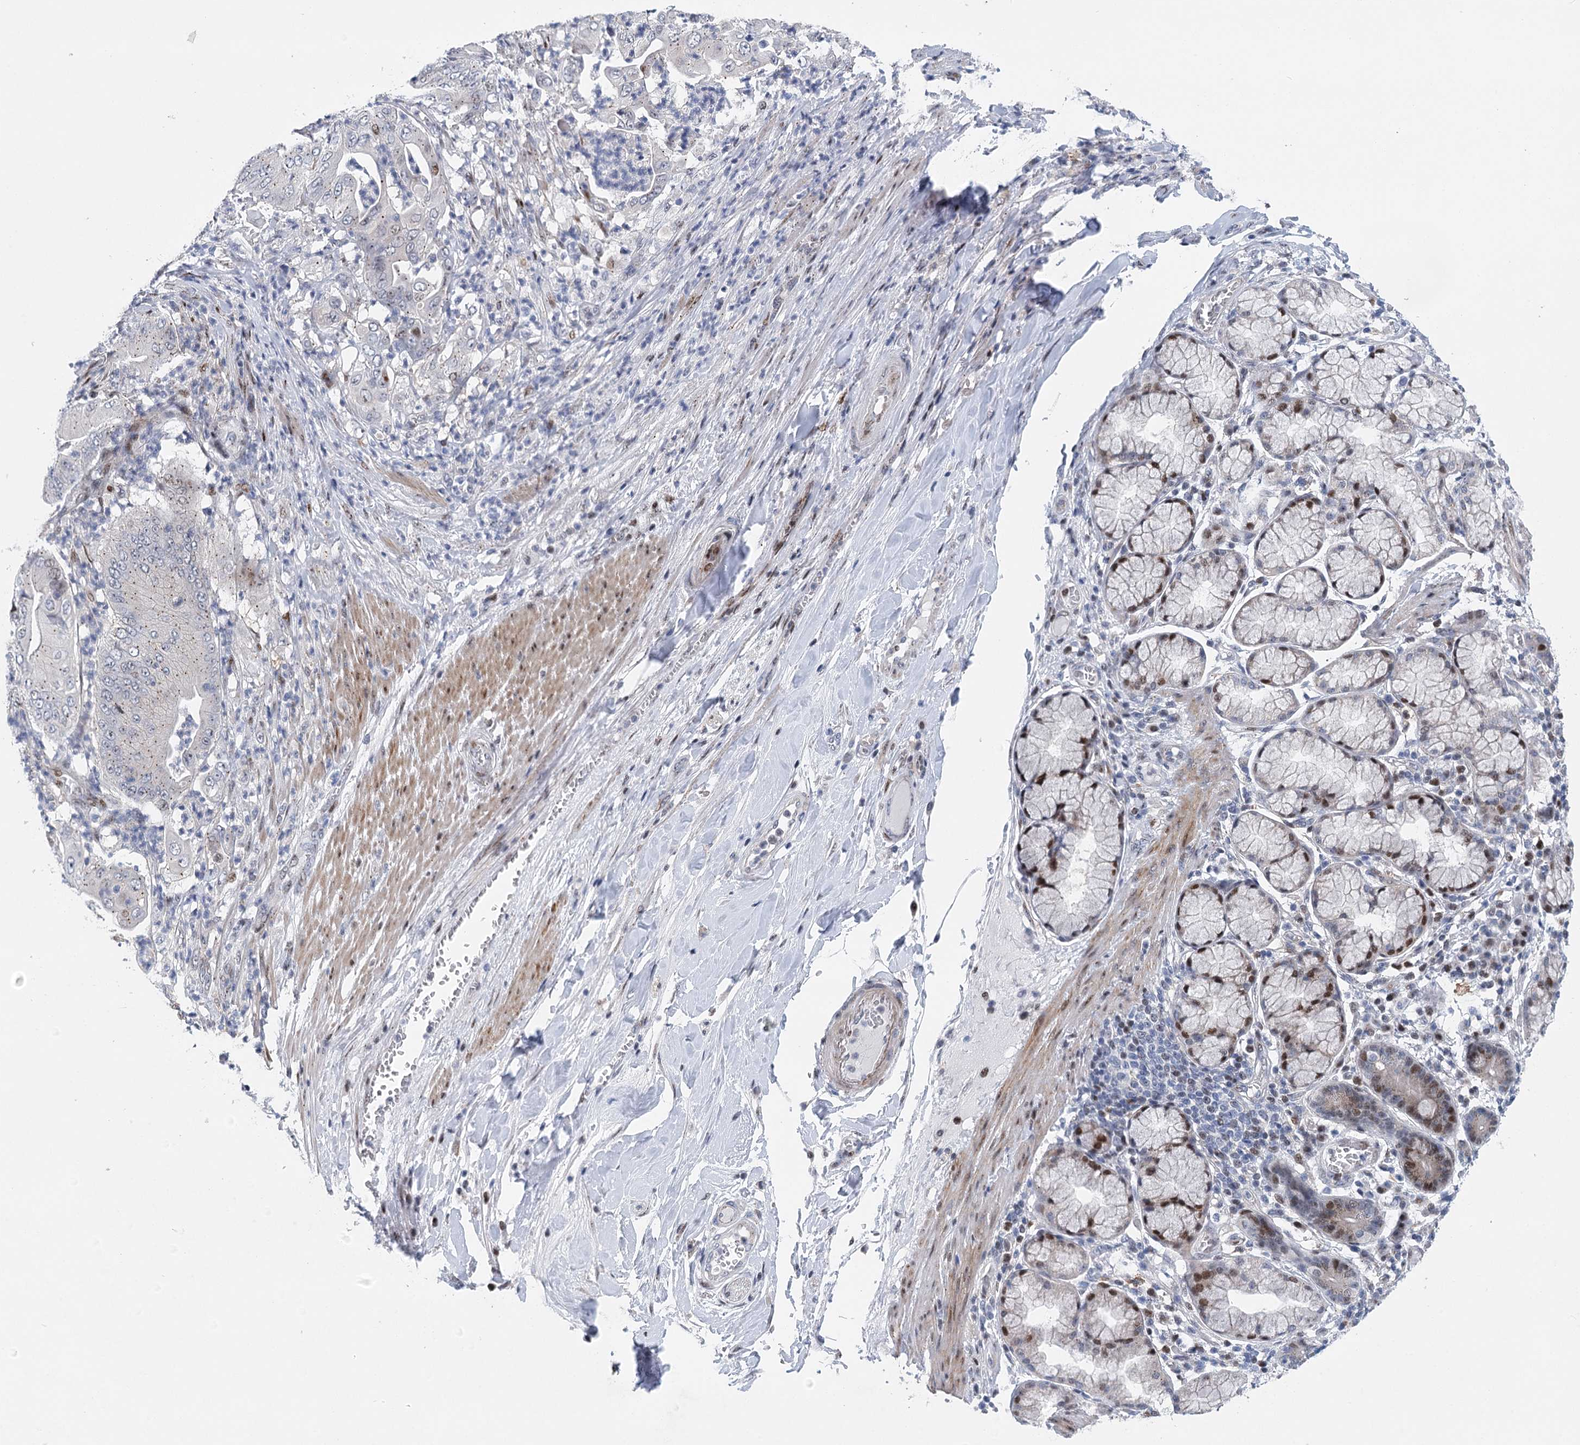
{"staining": {"intensity": "moderate", "quantity": "25%-75%", "location": "cytoplasmic/membranous"}, "tissue": "pancreatic cancer", "cell_type": "Tumor cells", "image_type": "cancer", "snomed": [{"axis": "morphology", "description": "Adenocarcinoma, NOS"}, {"axis": "topography", "description": "Pancreas"}], "caption": "Moderate cytoplasmic/membranous staining is appreciated in about 25%-75% of tumor cells in pancreatic adenocarcinoma. (brown staining indicates protein expression, while blue staining denotes nuclei).", "gene": "CAMTA1", "patient": {"sex": "female", "age": 77}}